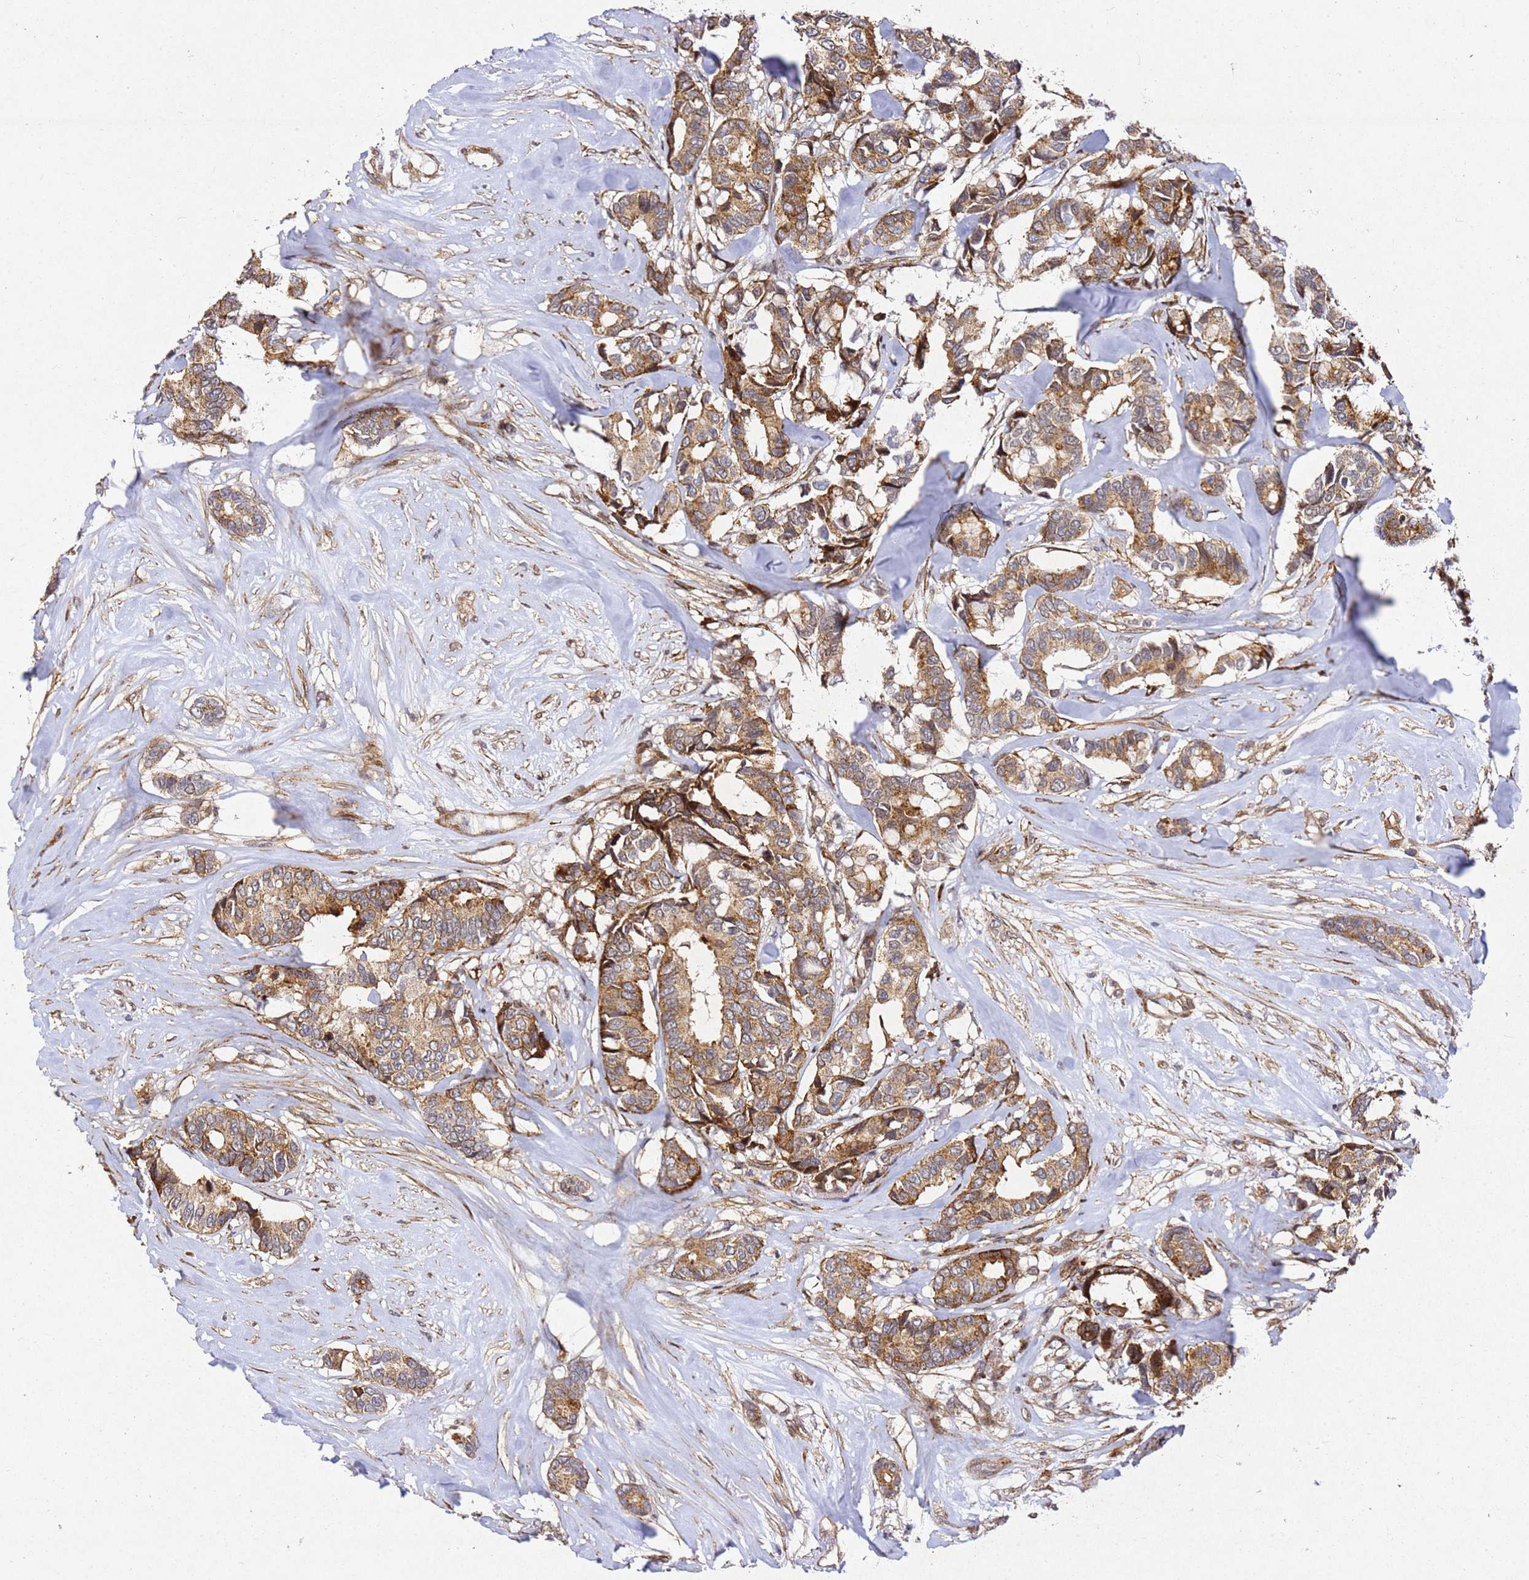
{"staining": {"intensity": "moderate", "quantity": ">75%", "location": "cytoplasmic/membranous"}, "tissue": "breast cancer", "cell_type": "Tumor cells", "image_type": "cancer", "snomed": [{"axis": "morphology", "description": "Duct carcinoma"}, {"axis": "topography", "description": "Breast"}], "caption": "High-magnification brightfield microscopy of breast cancer (intraductal carcinoma) stained with DAB (brown) and counterstained with hematoxylin (blue). tumor cells exhibit moderate cytoplasmic/membranous staining is seen in approximately>75% of cells.", "gene": "ZNF296", "patient": {"sex": "female", "age": 87}}